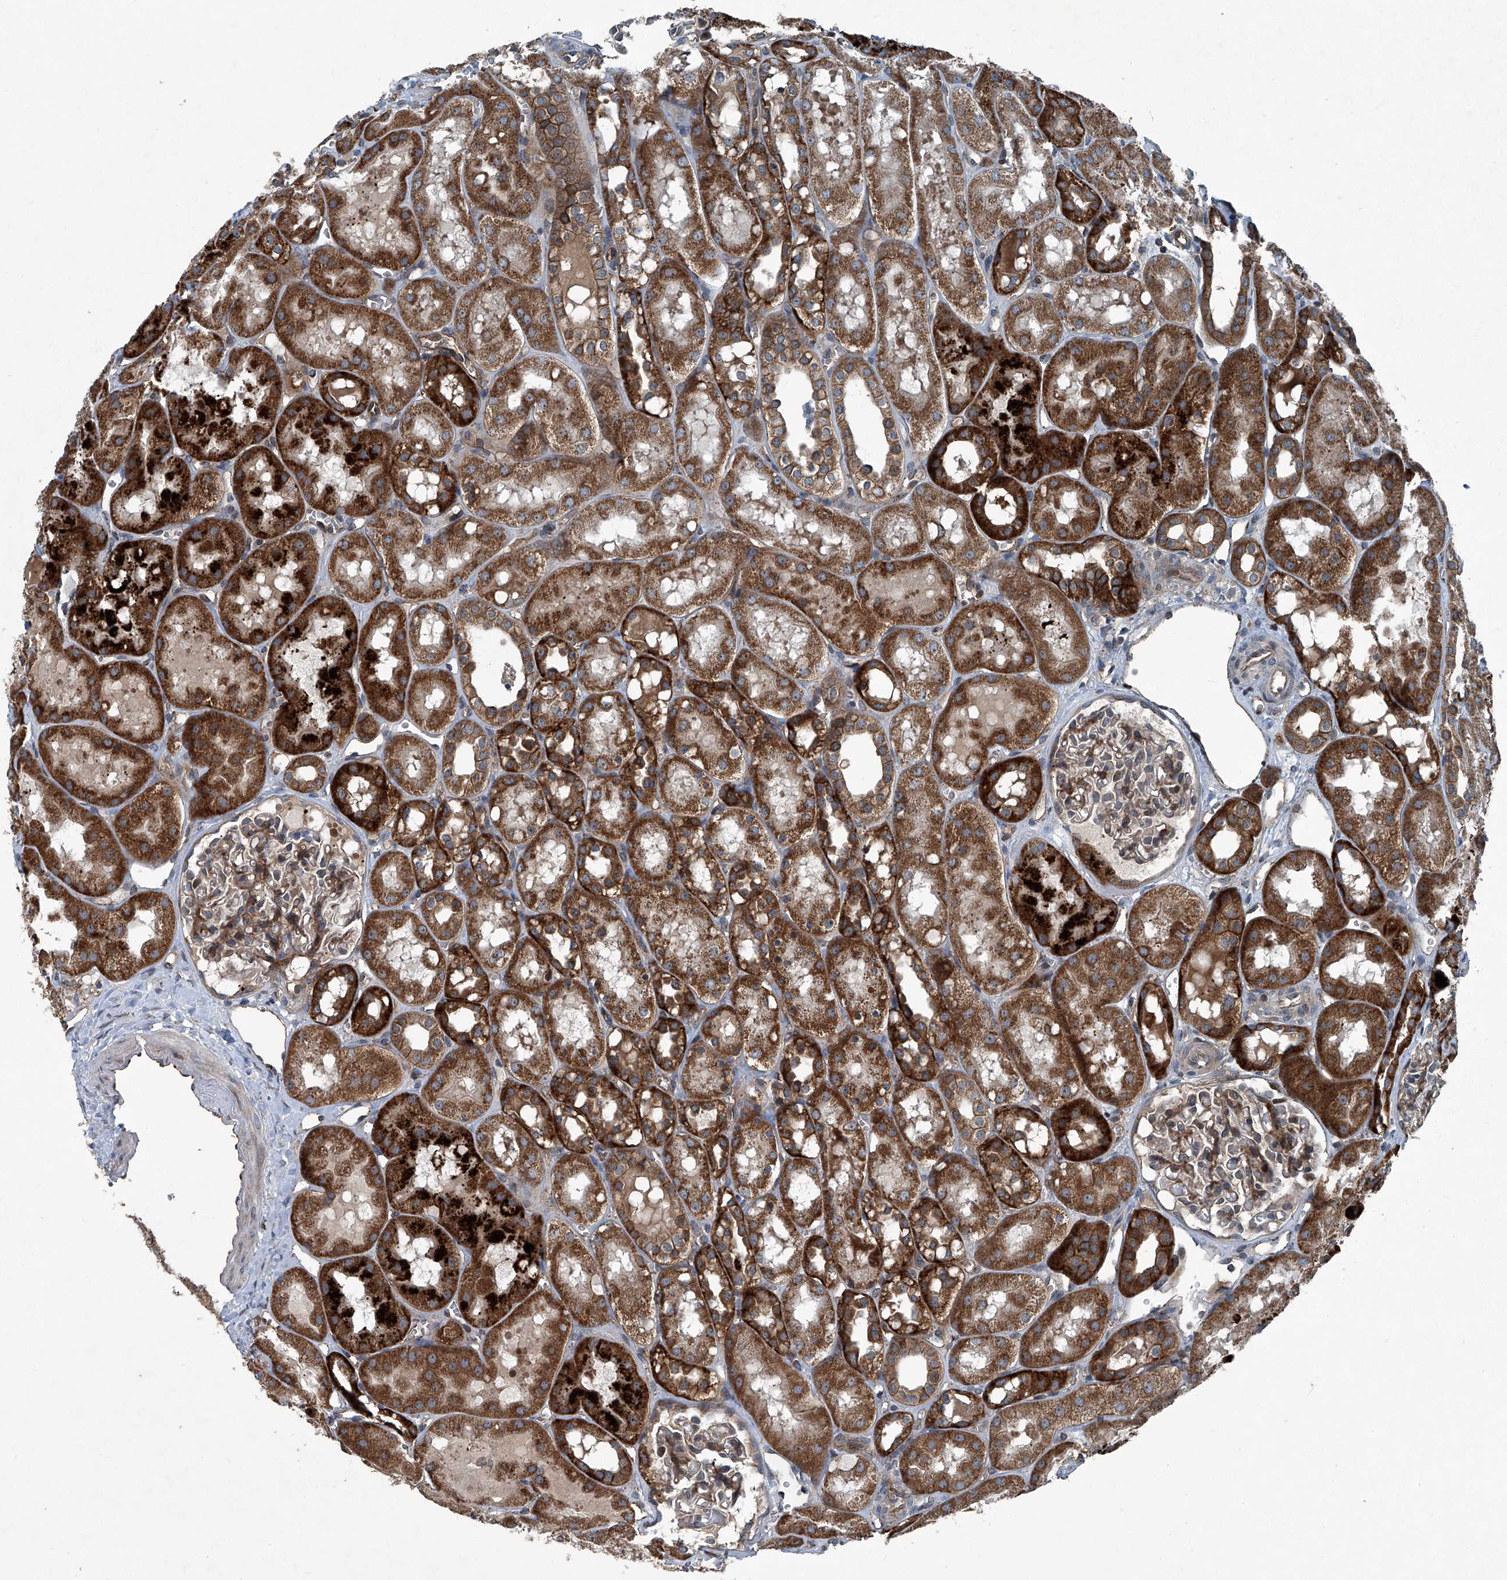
{"staining": {"intensity": "moderate", "quantity": ">75%", "location": "cytoplasmic/membranous"}, "tissue": "kidney", "cell_type": "Cells in glomeruli", "image_type": "normal", "snomed": [{"axis": "morphology", "description": "Normal tissue, NOS"}, {"axis": "topography", "description": "Kidney"}], "caption": "There is medium levels of moderate cytoplasmic/membranous staining in cells in glomeruli of unremarkable kidney, as demonstrated by immunohistochemical staining (brown color).", "gene": "SENP2", "patient": {"sex": "male", "age": 16}}